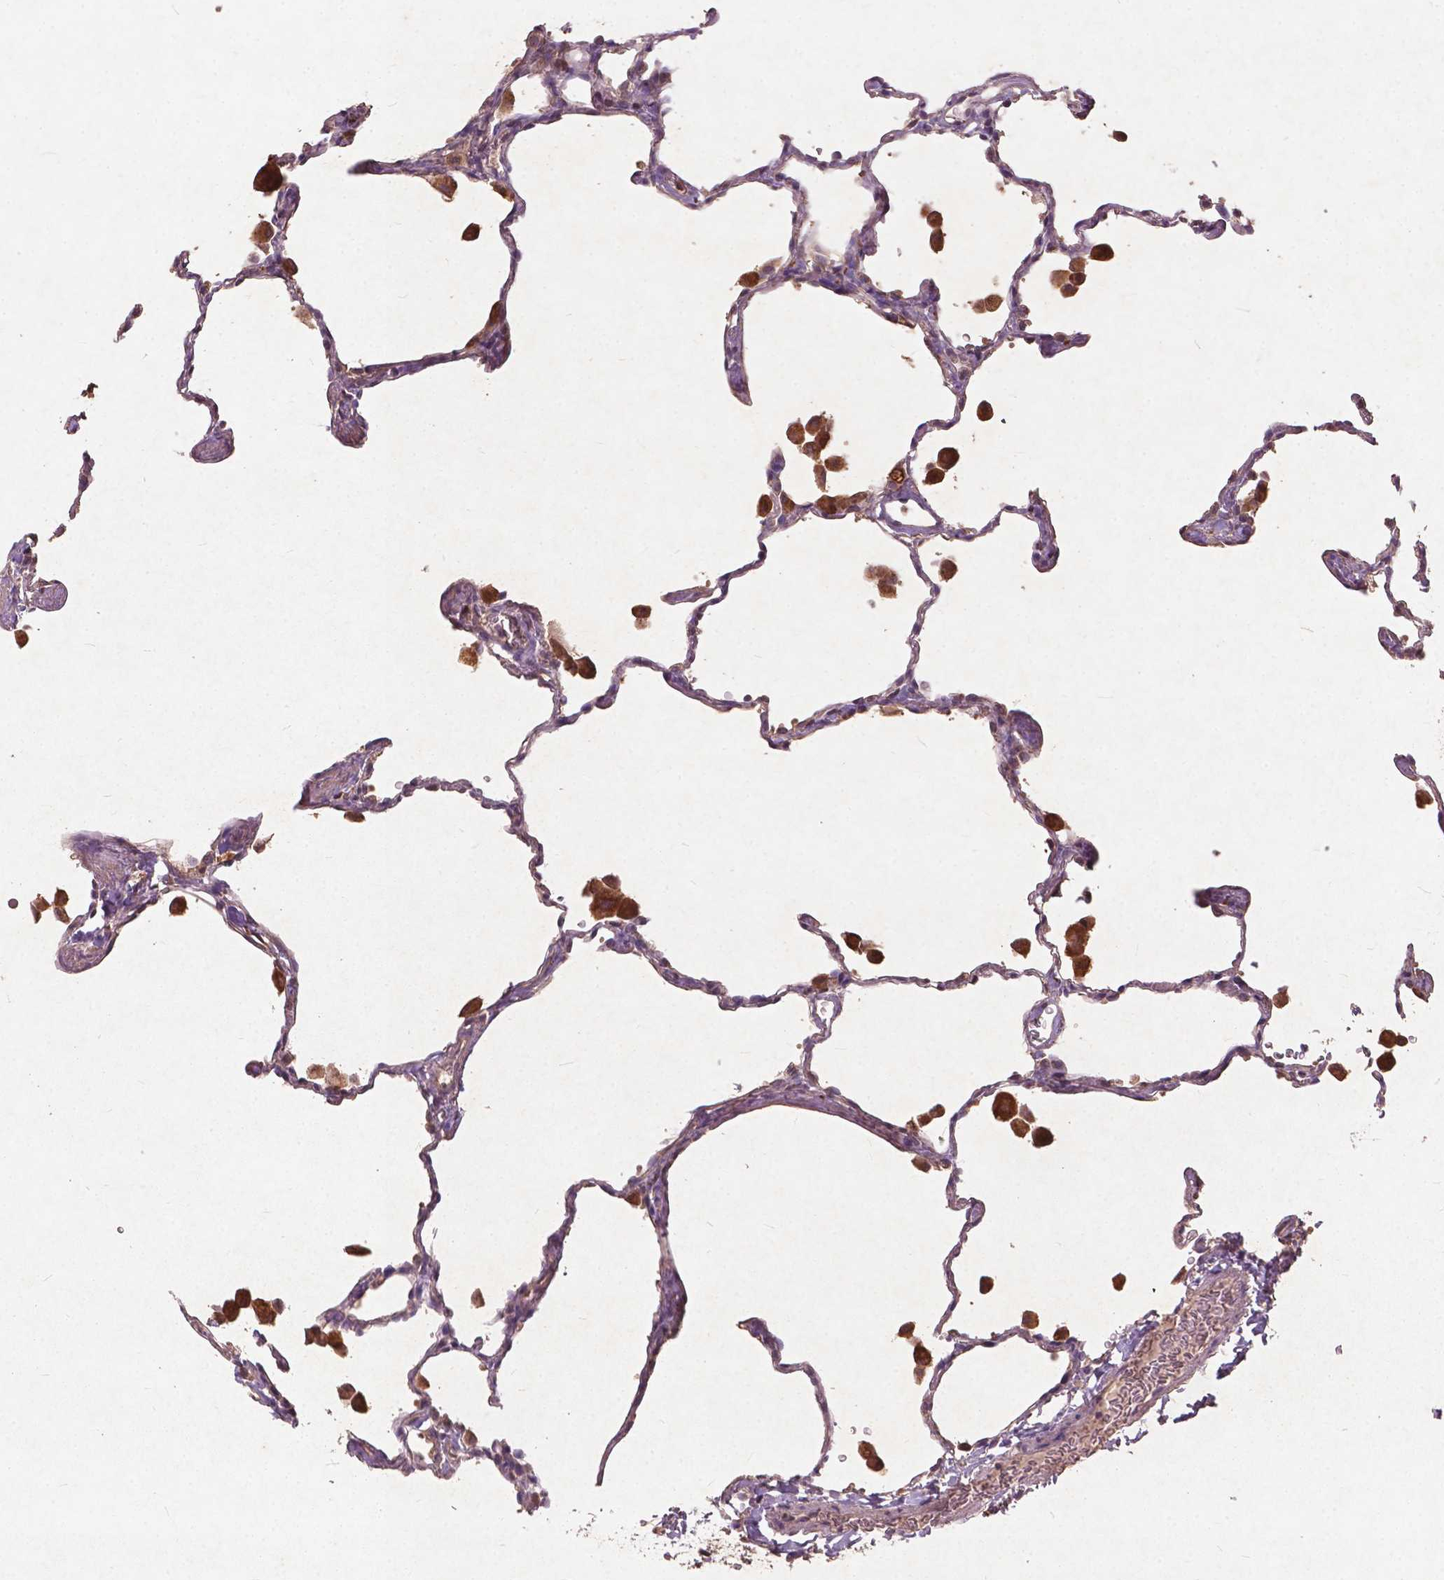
{"staining": {"intensity": "moderate", "quantity": ">75%", "location": "cytoplasmic/membranous"}, "tissue": "lung", "cell_type": "Alveolar cells", "image_type": "normal", "snomed": [{"axis": "morphology", "description": "Normal tissue, NOS"}, {"axis": "topography", "description": "Lung"}], "caption": "Immunohistochemical staining of unremarkable human lung reveals moderate cytoplasmic/membranous protein staining in approximately >75% of alveolar cells.", "gene": "ST6GALNAC5", "patient": {"sex": "female", "age": 47}}